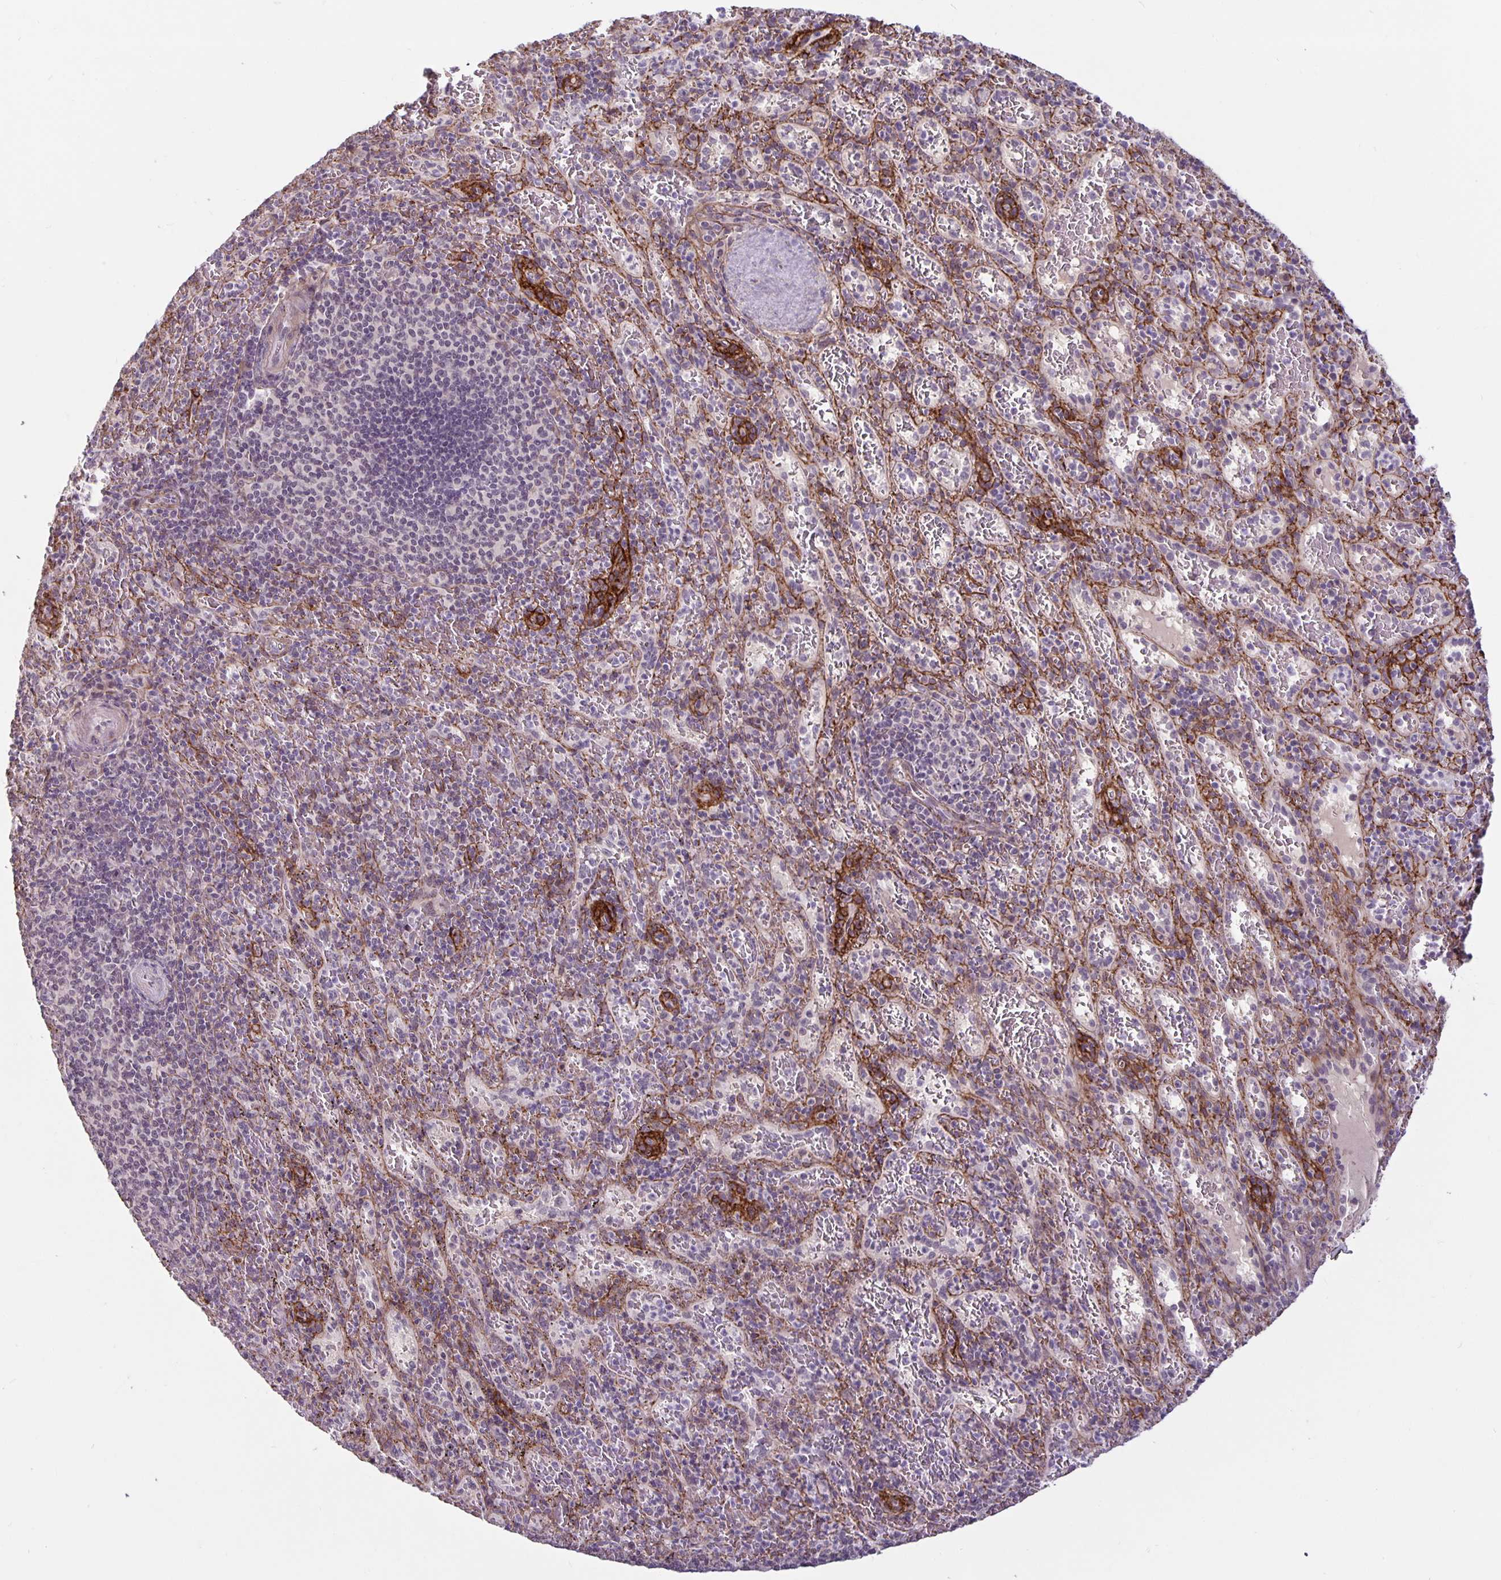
{"staining": {"intensity": "negative", "quantity": "none", "location": "none"}, "tissue": "spleen", "cell_type": "Cells in red pulp", "image_type": "normal", "snomed": [{"axis": "morphology", "description": "Normal tissue, NOS"}, {"axis": "topography", "description": "Spleen"}], "caption": "Immunohistochemistry (IHC) histopathology image of unremarkable spleen: human spleen stained with DAB reveals no significant protein expression in cells in red pulp.", "gene": "ARVCF", "patient": {"sex": "male", "age": 57}}